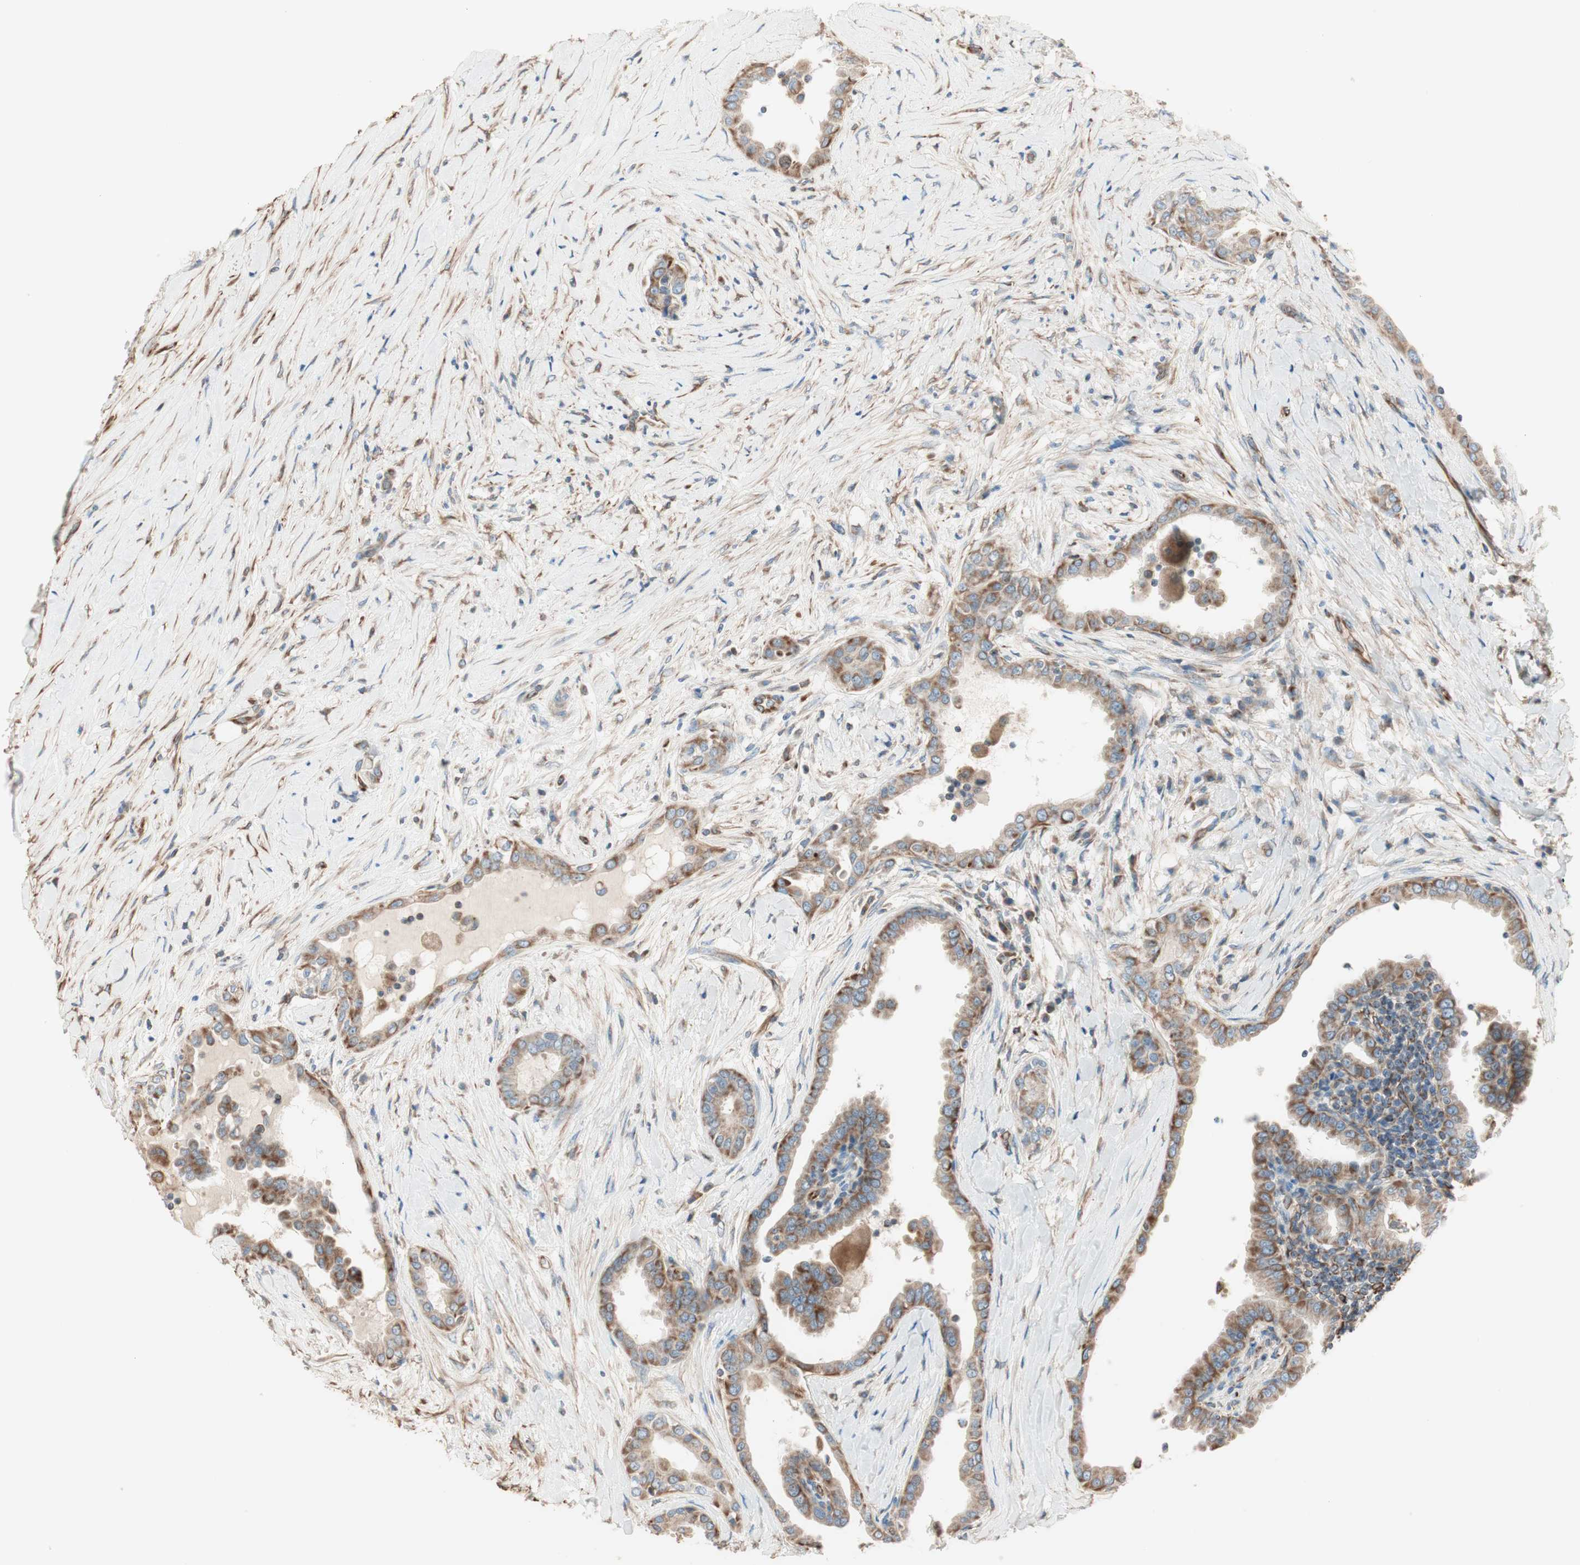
{"staining": {"intensity": "moderate", "quantity": ">75%", "location": "cytoplasmic/membranous"}, "tissue": "thyroid cancer", "cell_type": "Tumor cells", "image_type": "cancer", "snomed": [{"axis": "morphology", "description": "Papillary adenocarcinoma, NOS"}, {"axis": "topography", "description": "Thyroid gland"}], "caption": "IHC of thyroid cancer (papillary adenocarcinoma) exhibits medium levels of moderate cytoplasmic/membranous expression in about >75% of tumor cells.", "gene": "SRCIN1", "patient": {"sex": "male", "age": 33}}